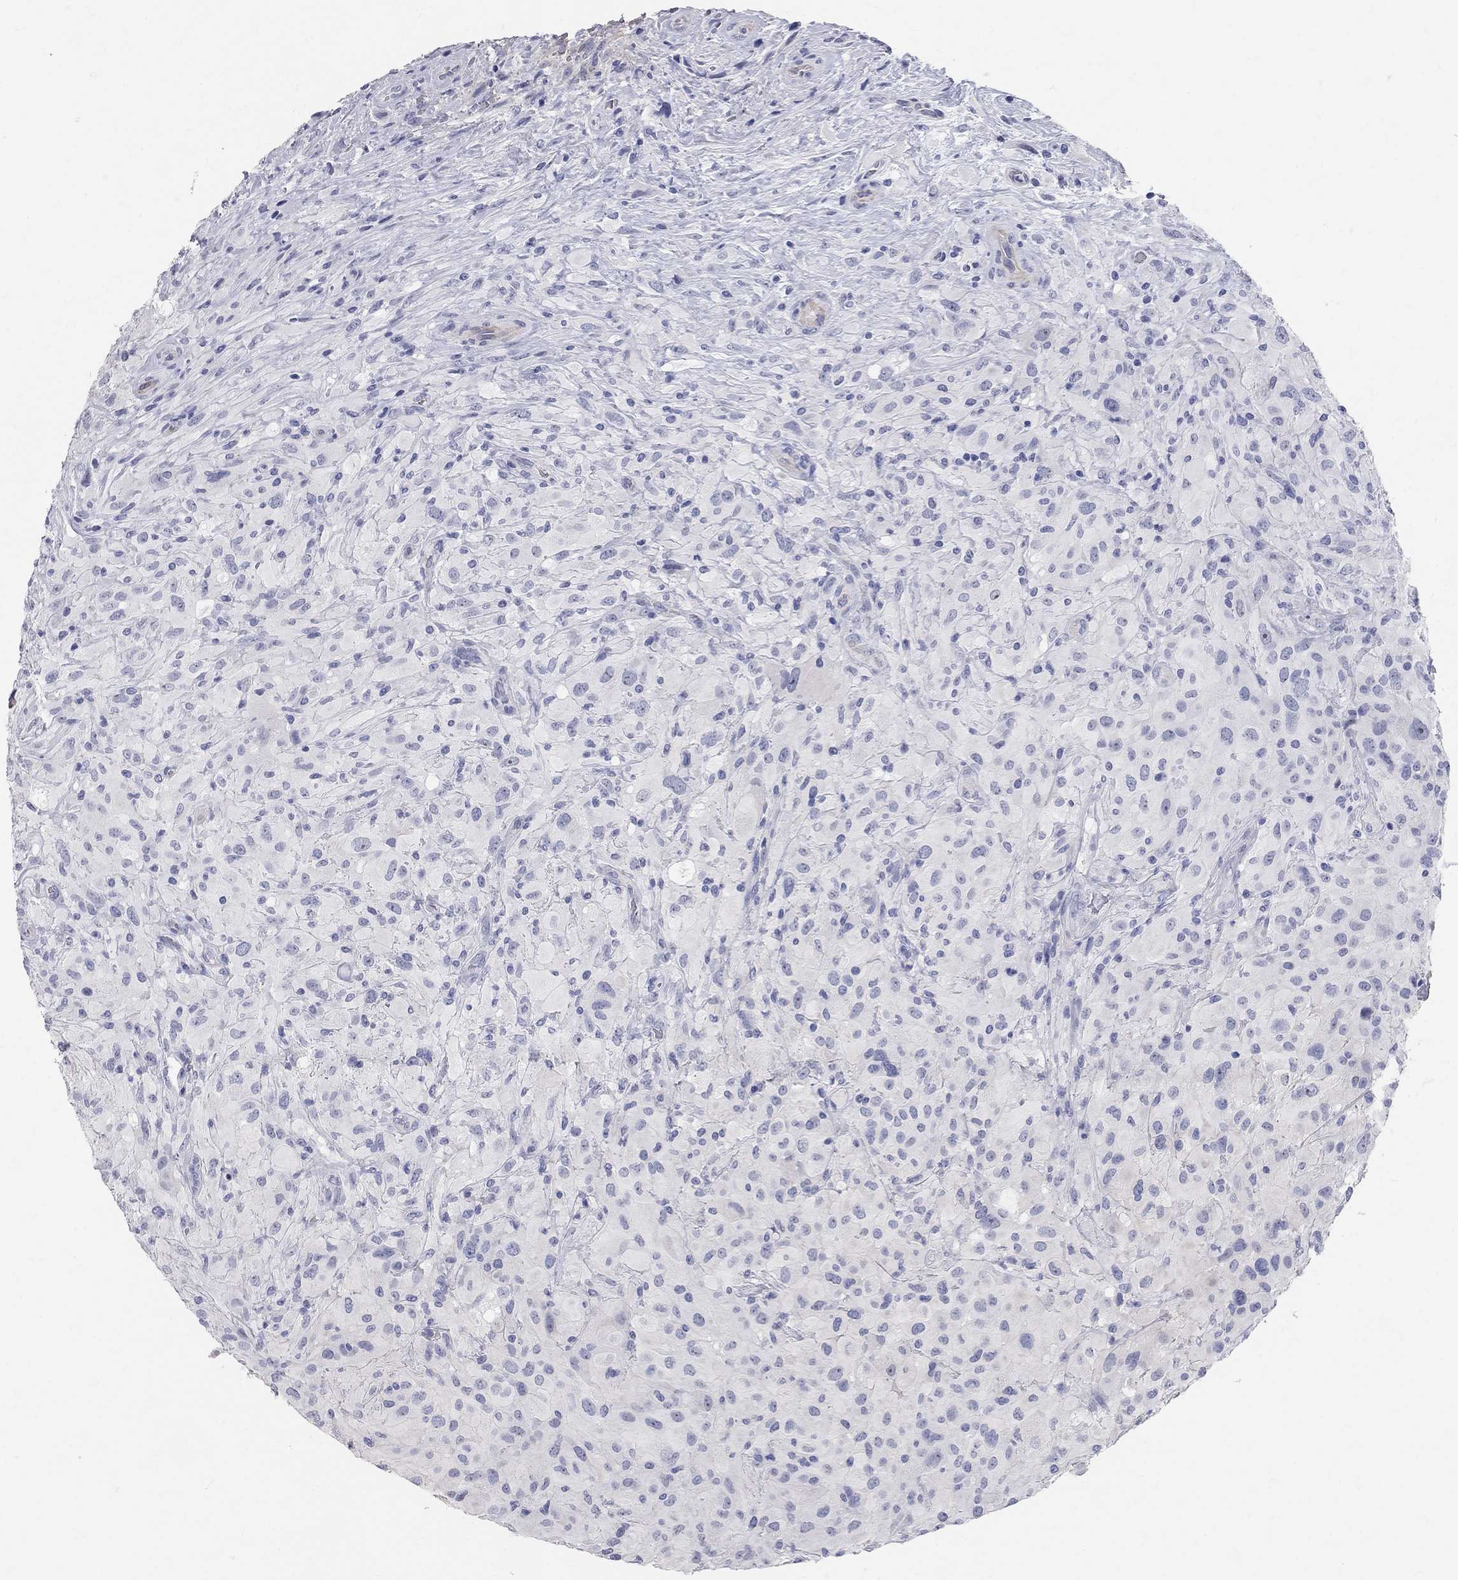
{"staining": {"intensity": "negative", "quantity": "none", "location": "none"}, "tissue": "glioma", "cell_type": "Tumor cells", "image_type": "cancer", "snomed": [{"axis": "morphology", "description": "Glioma, malignant, High grade"}, {"axis": "topography", "description": "Cerebral cortex"}], "caption": "Tumor cells are negative for protein expression in human glioma.", "gene": "AOX1", "patient": {"sex": "male", "age": 35}}